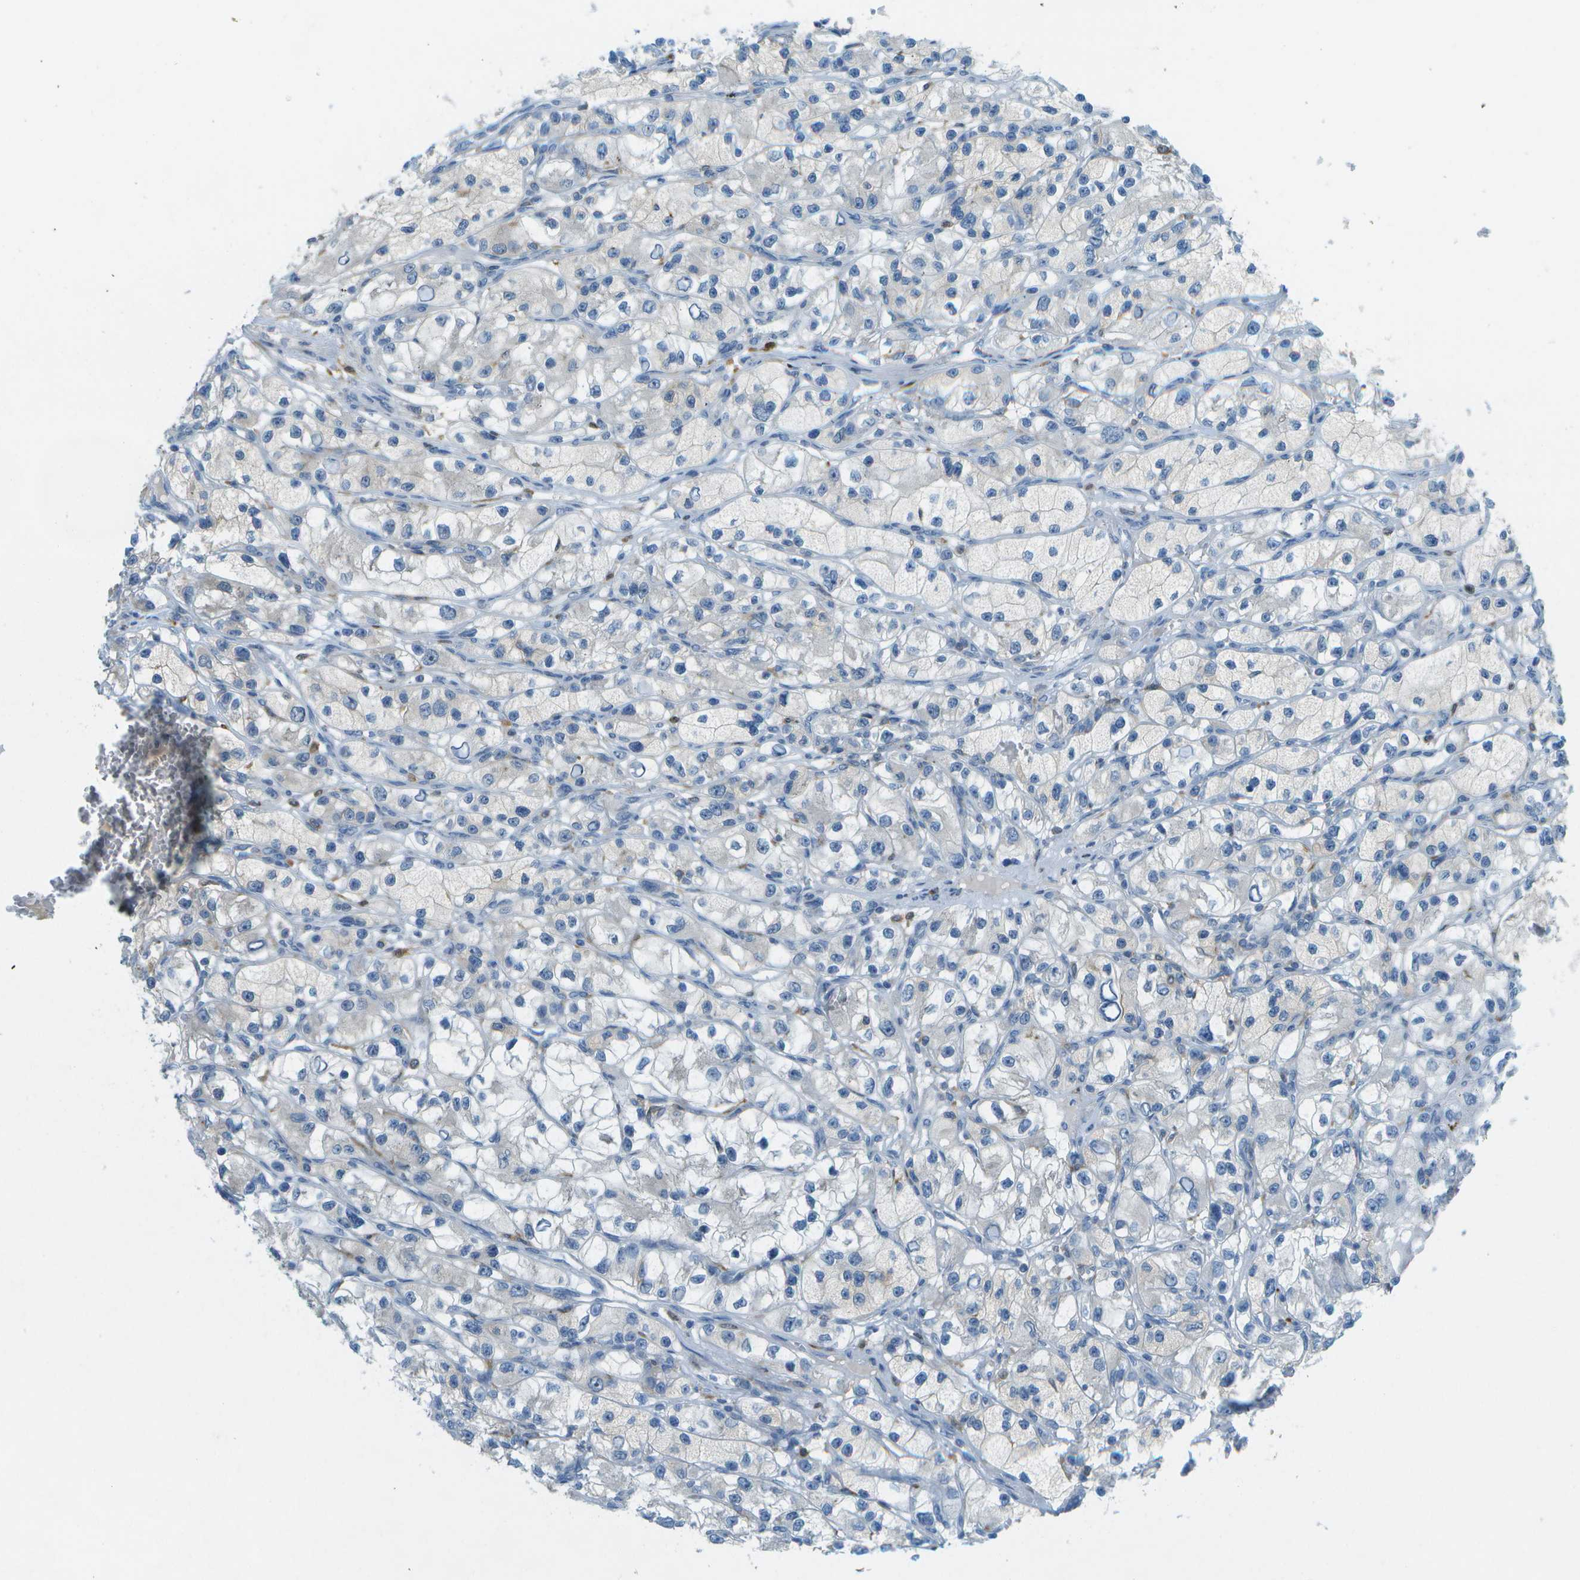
{"staining": {"intensity": "negative", "quantity": "none", "location": "none"}, "tissue": "renal cancer", "cell_type": "Tumor cells", "image_type": "cancer", "snomed": [{"axis": "morphology", "description": "Adenocarcinoma, NOS"}, {"axis": "topography", "description": "Kidney"}], "caption": "Protein analysis of renal adenocarcinoma reveals no significant expression in tumor cells.", "gene": "CDH23", "patient": {"sex": "female", "age": 57}}